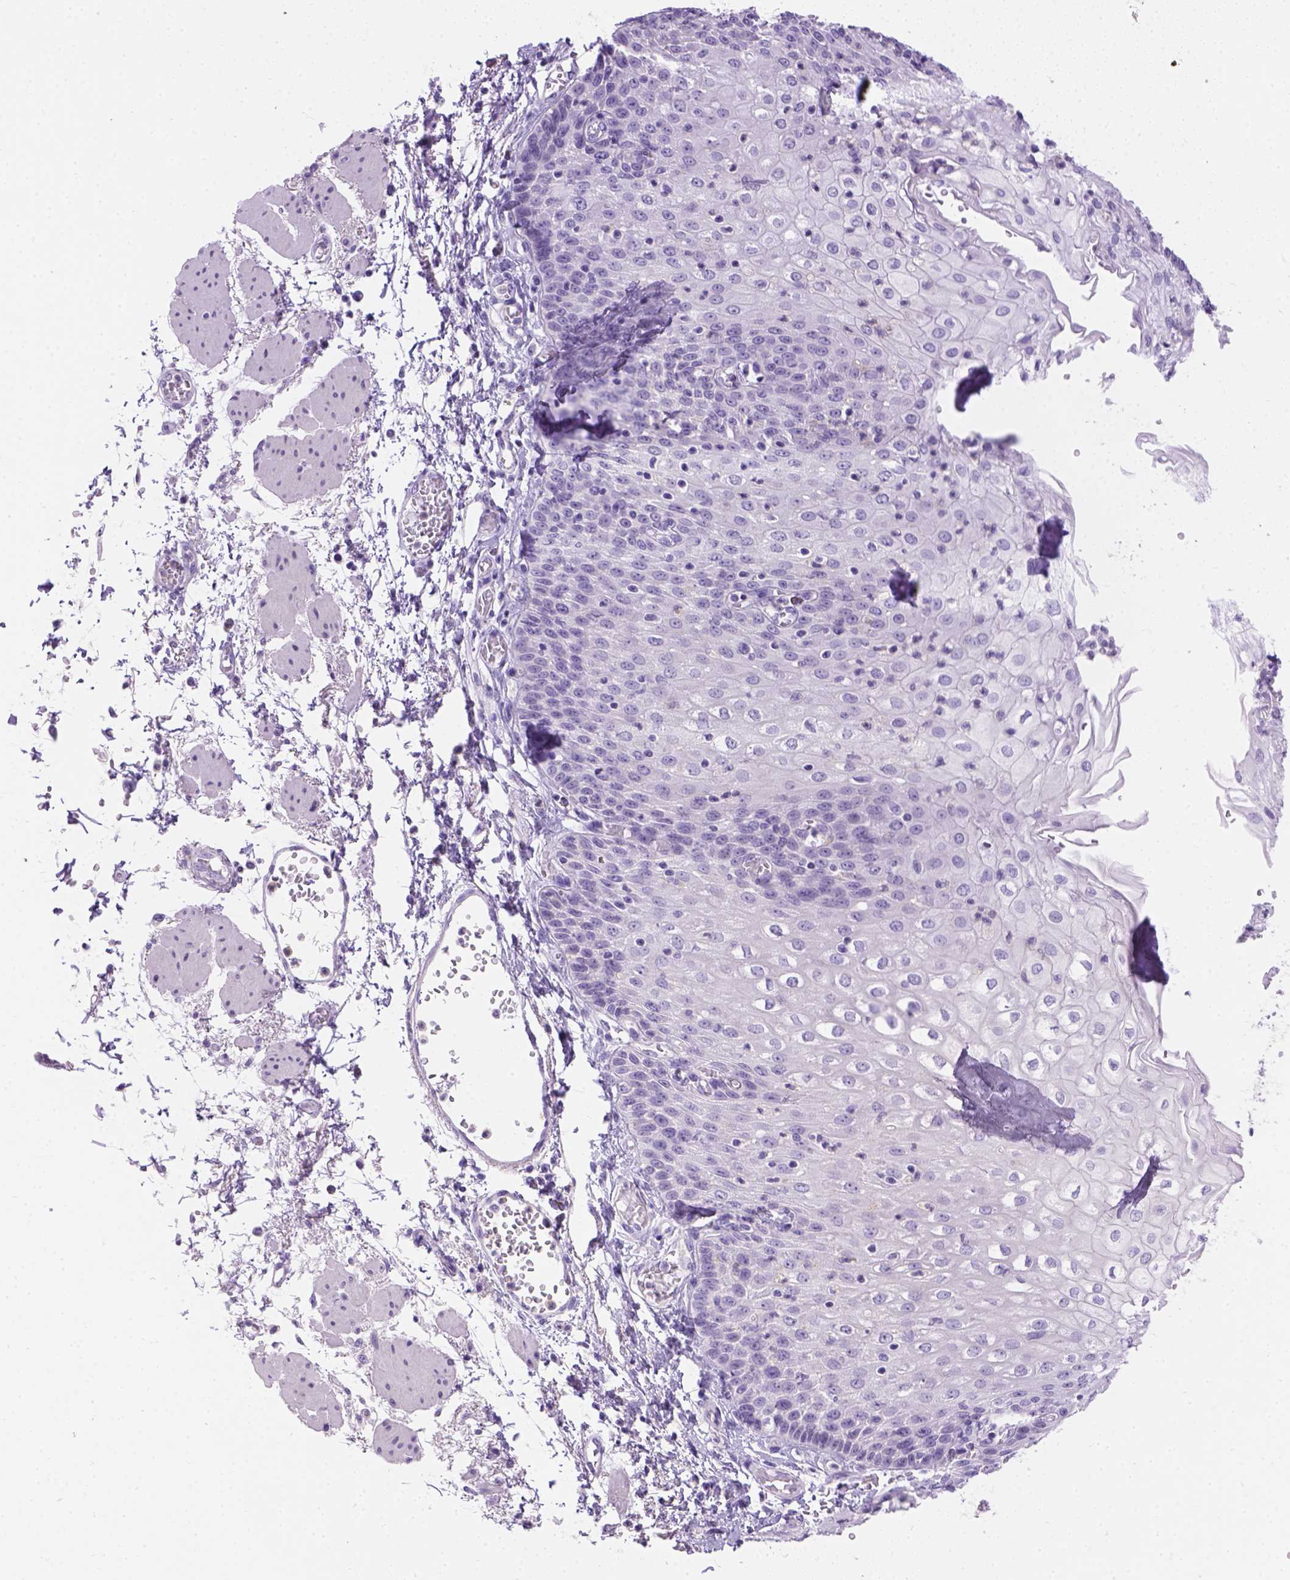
{"staining": {"intensity": "negative", "quantity": "none", "location": "none"}, "tissue": "esophagus", "cell_type": "Squamous epithelial cells", "image_type": "normal", "snomed": [{"axis": "morphology", "description": "Normal tissue, NOS"}, {"axis": "morphology", "description": "Adenocarcinoma, NOS"}, {"axis": "topography", "description": "Esophagus"}], "caption": "Immunohistochemical staining of normal human esophagus demonstrates no significant expression in squamous epithelial cells.", "gene": "TMEM38A", "patient": {"sex": "male", "age": 81}}